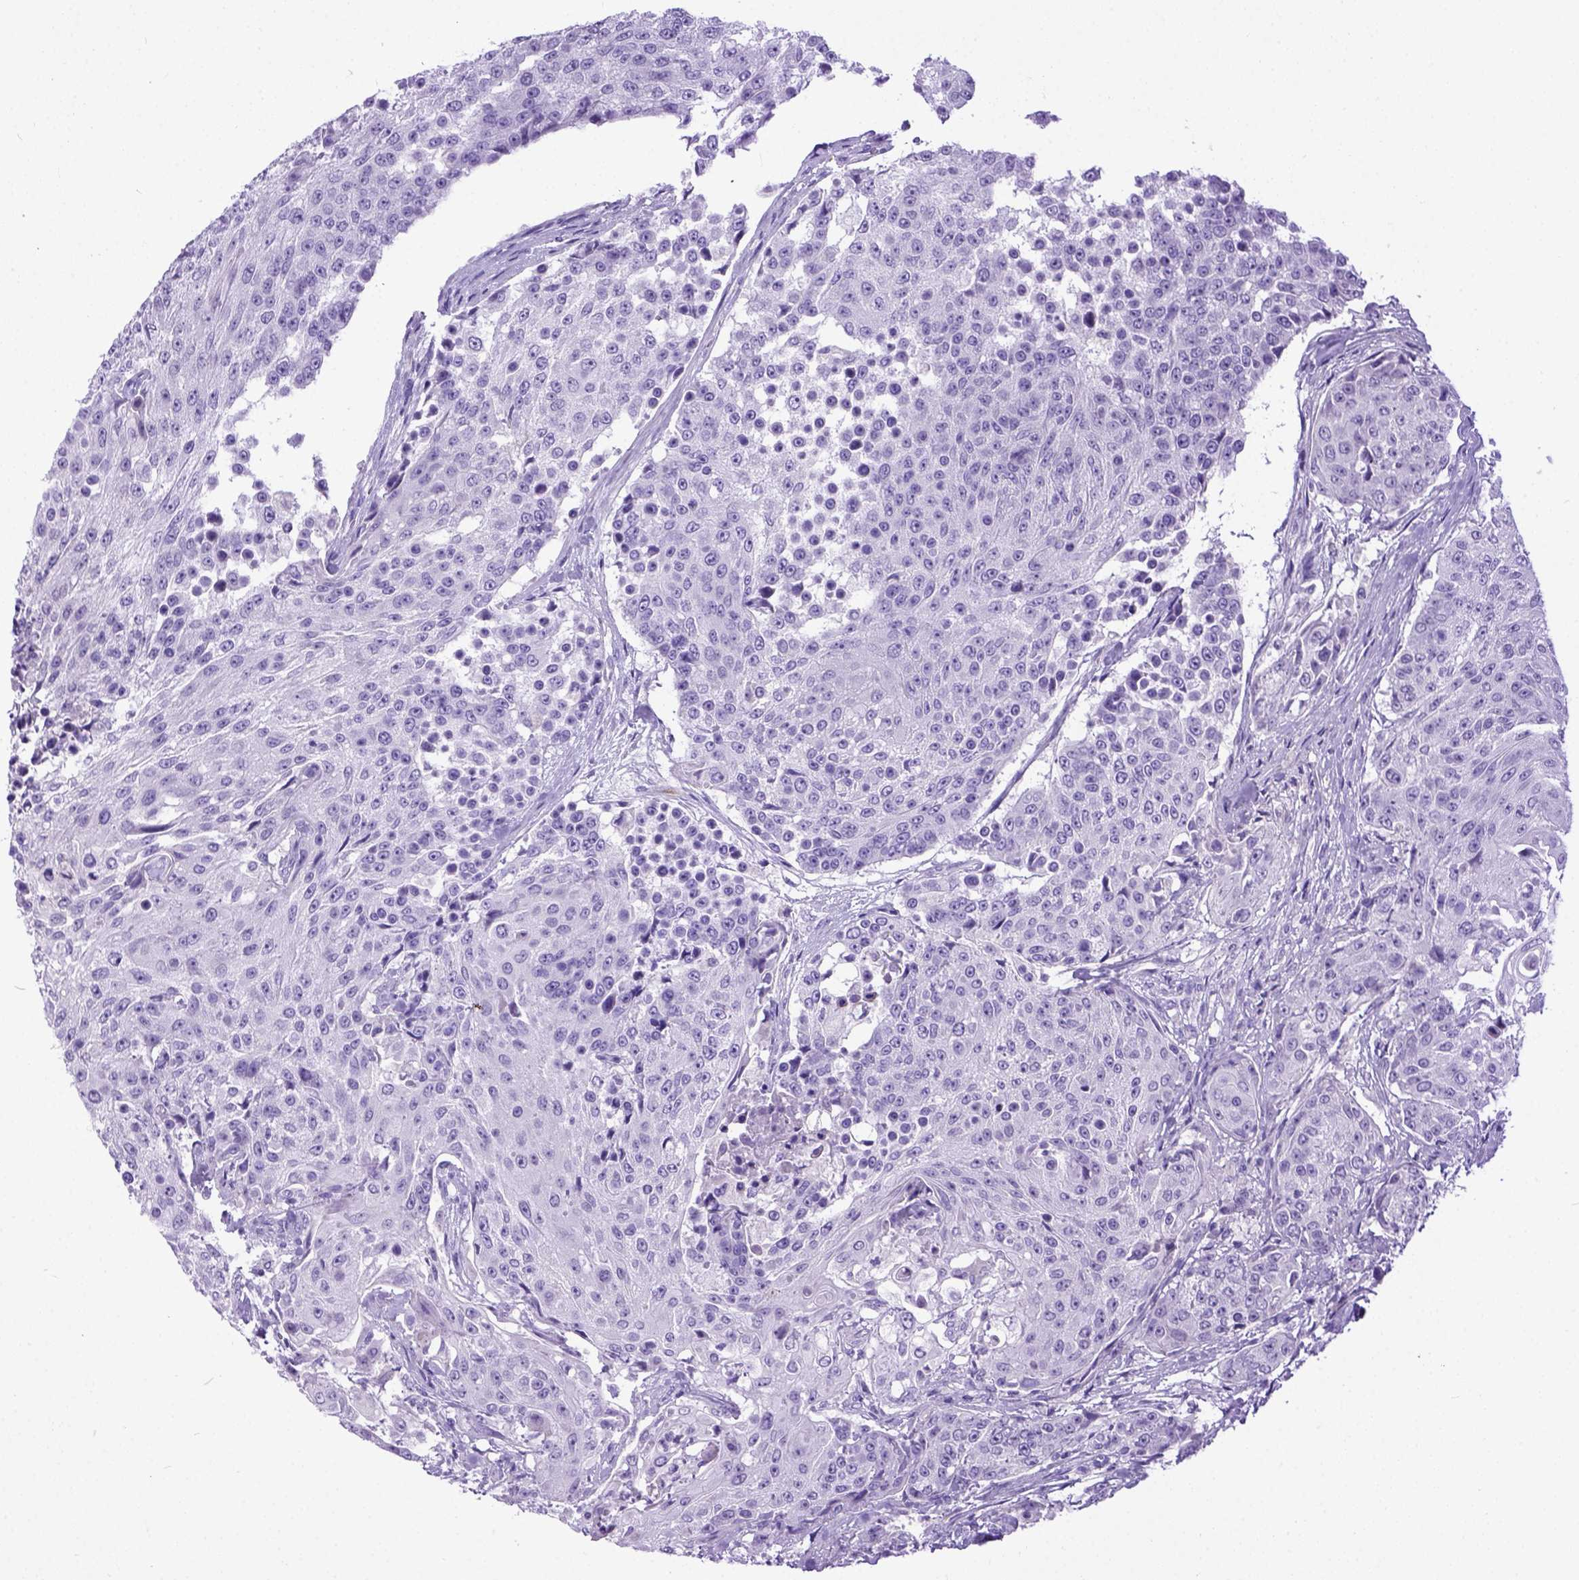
{"staining": {"intensity": "negative", "quantity": "none", "location": "none"}, "tissue": "urothelial cancer", "cell_type": "Tumor cells", "image_type": "cancer", "snomed": [{"axis": "morphology", "description": "Urothelial carcinoma, High grade"}, {"axis": "topography", "description": "Urinary bladder"}], "caption": "Immunohistochemical staining of human urothelial cancer displays no significant staining in tumor cells. (DAB (3,3'-diaminobenzidine) IHC with hematoxylin counter stain).", "gene": "IGF2", "patient": {"sex": "female", "age": 63}}